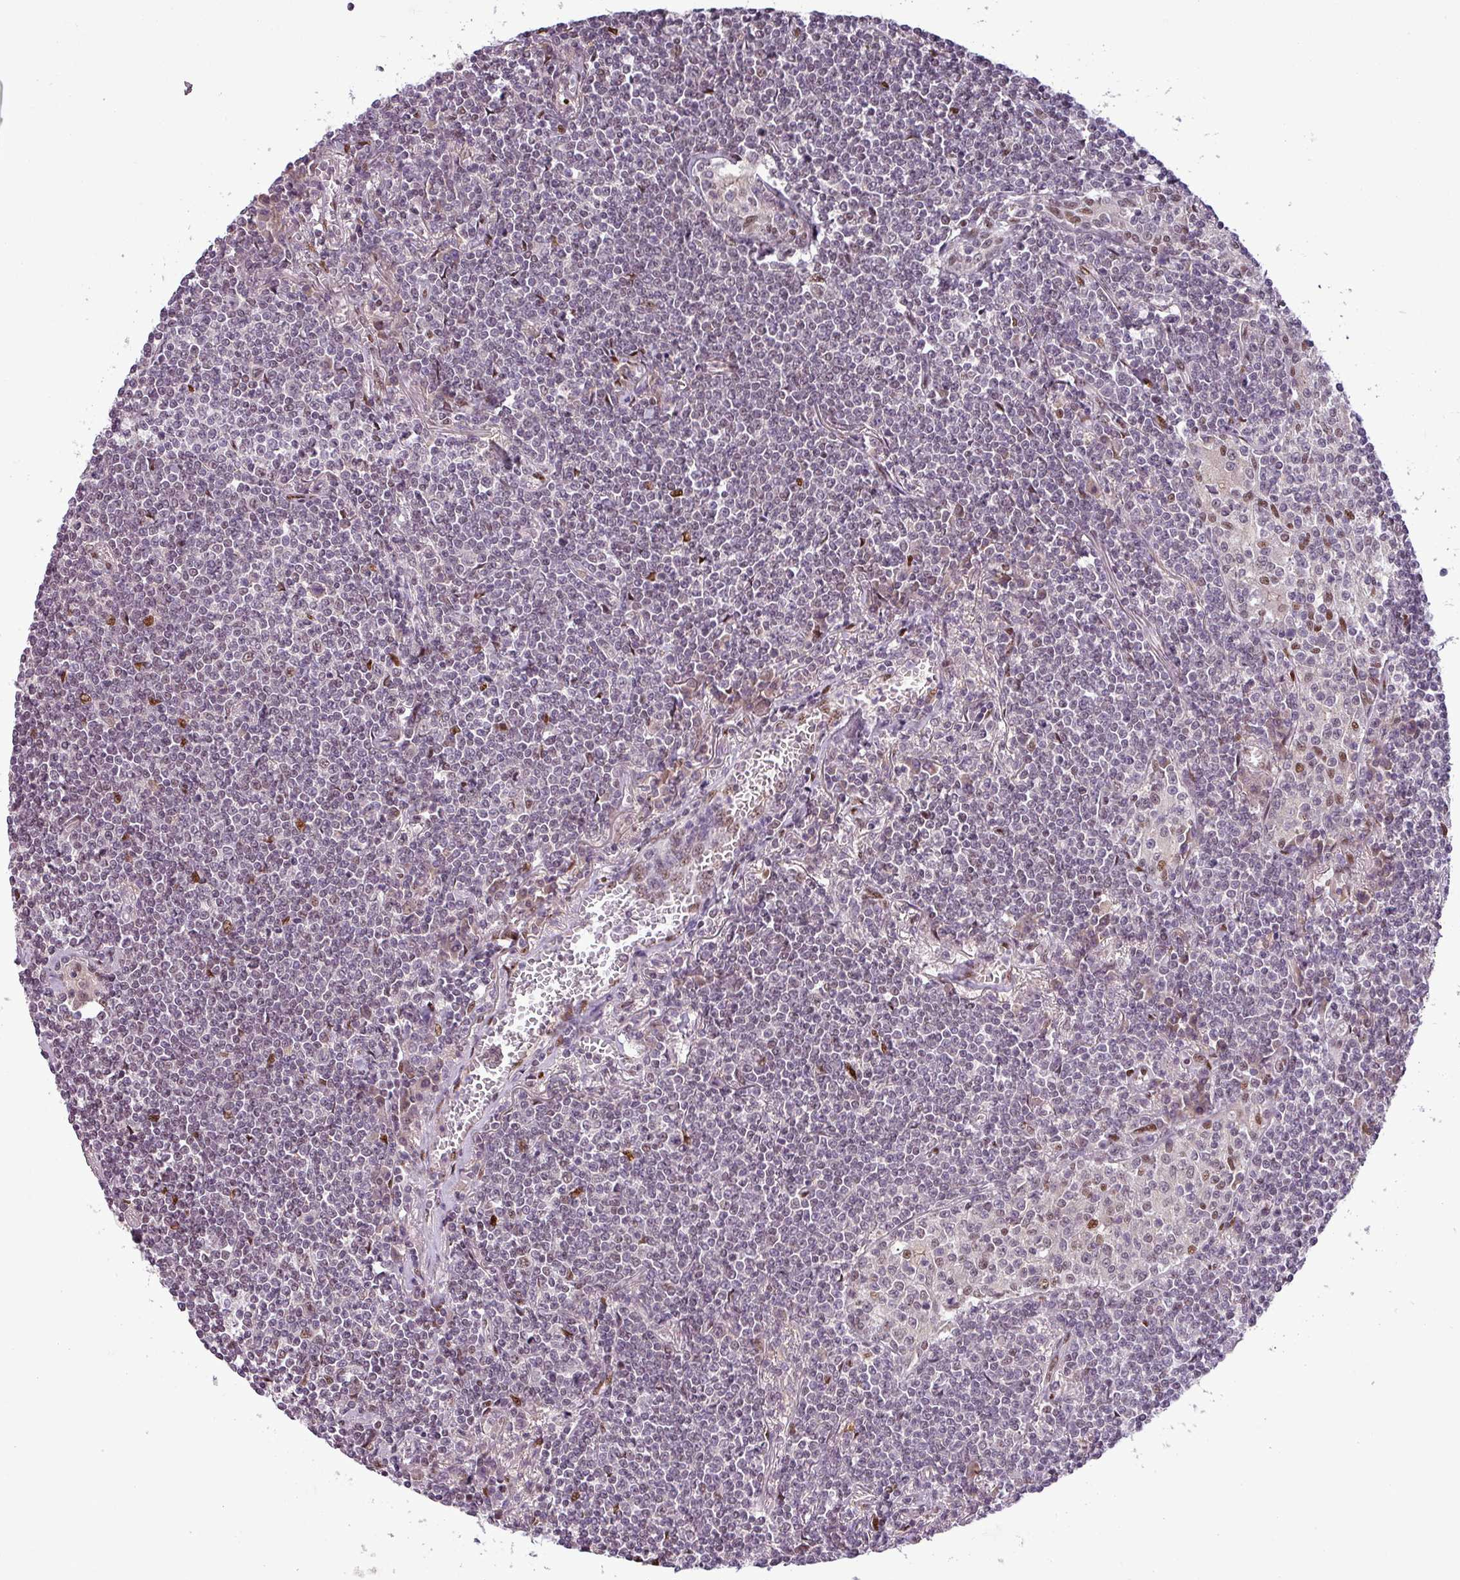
{"staining": {"intensity": "negative", "quantity": "none", "location": "none"}, "tissue": "lymphoma", "cell_type": "Tumor cells", "image_type": "cancer", "snomed": [{"axis": "morphology", "description": "Malignant lymphoma, non-Hodgkin's type, Low grade"}, {"axis": "topography", "description": "Lung"}], "caption": "Immunohistochemical staining of malignant lymphoma, non-Hodgkin's type (low-grade) exhibits no significant staining in tumor cells.", "gene": "IRF2BPL", "patient": {"sex": "female", "age": 71}}